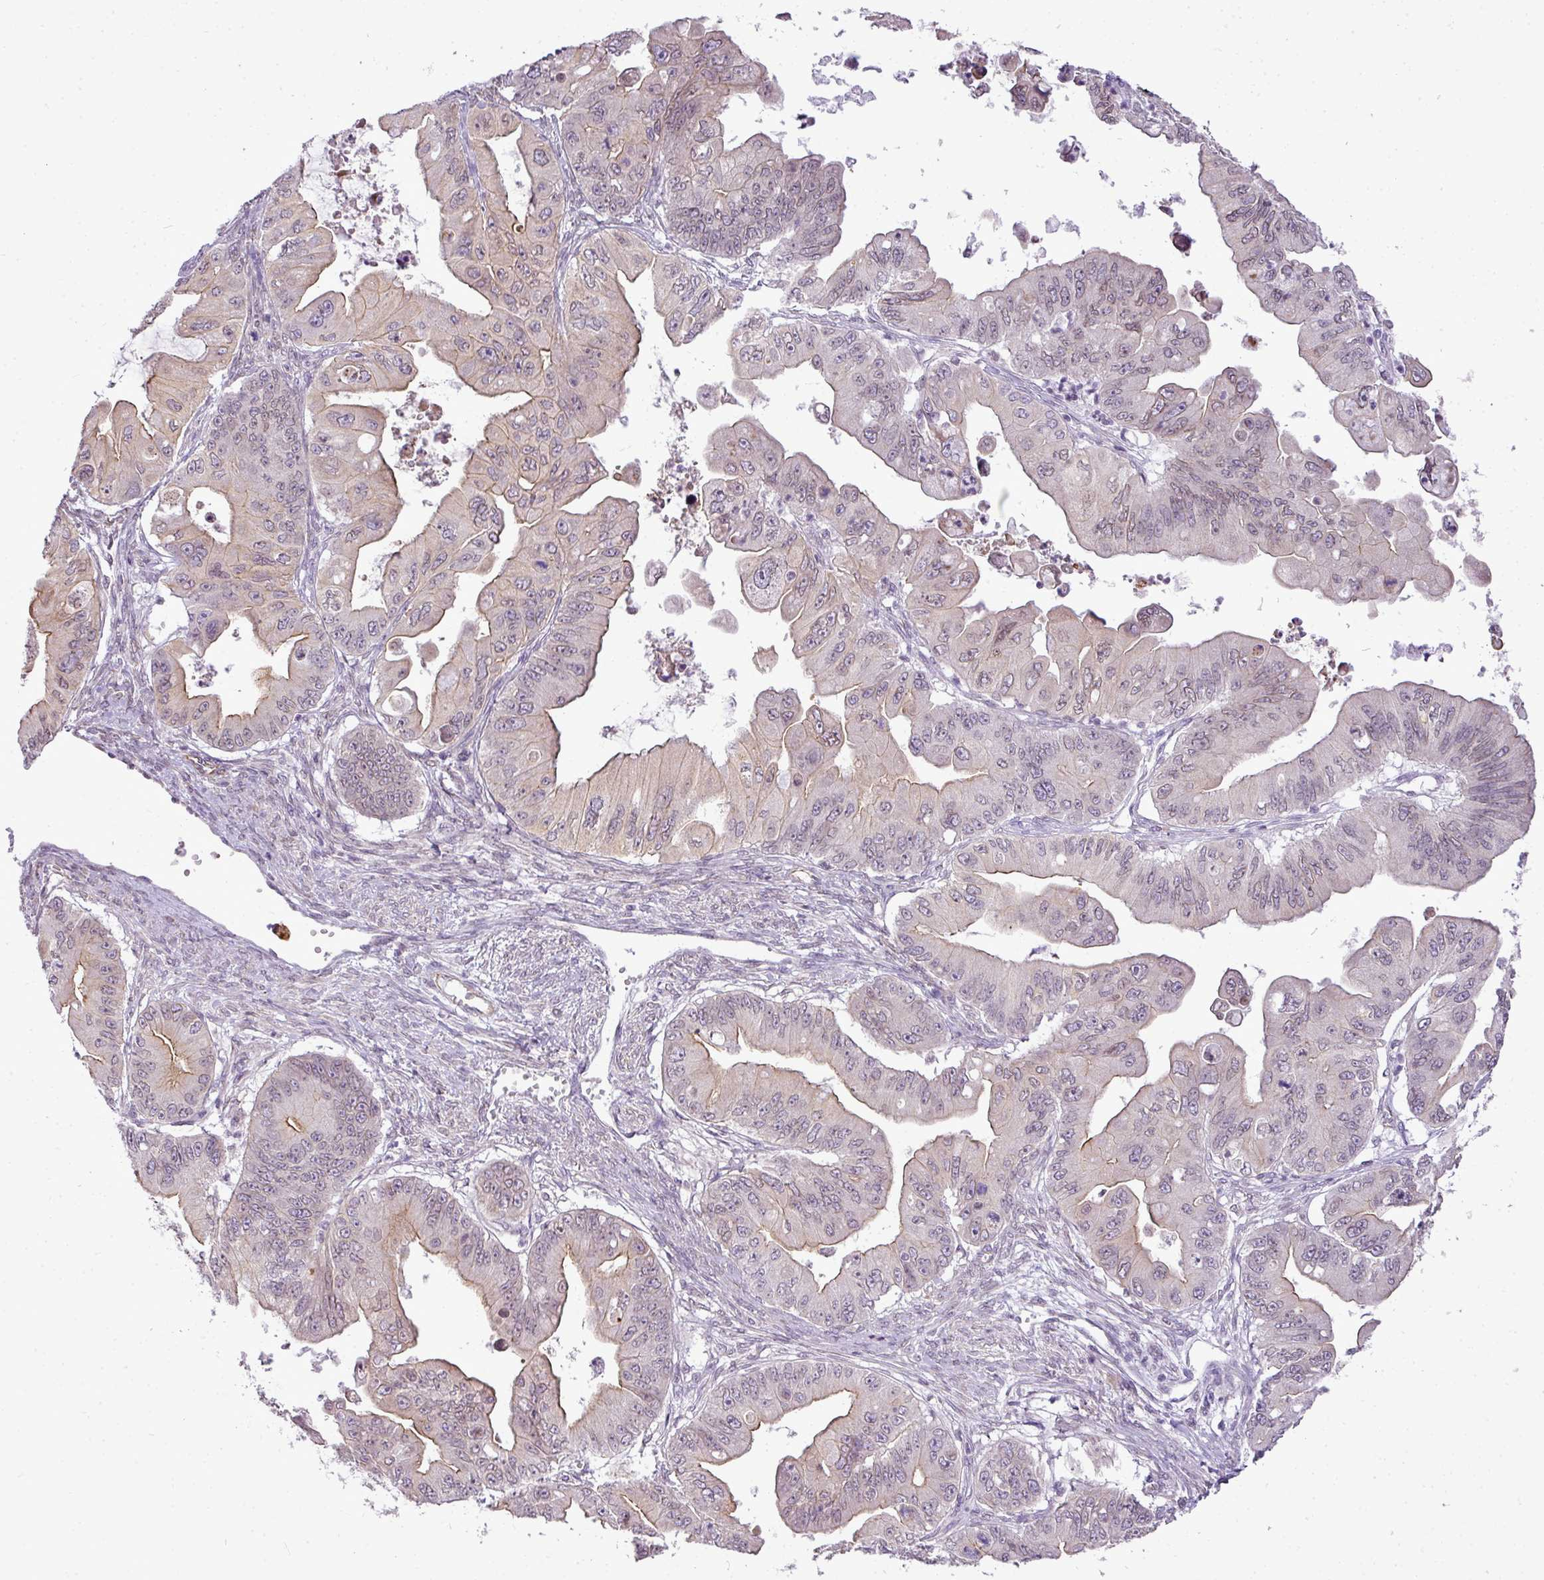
{"staining": {"intensity": "moderate", "quantity": "<25%", "location": "cytoplasmic/membranous"}, "tissue": "ovarian cancer", "cell_type": "Tumor cells", "image_type": "cancer", "snomed": [{"axis": "morphology", "description": "Cystadenocarcinoma, mucinous, NOS"}, {"axis": "topography", "description": "Ovary"}], "caption": "Immunohistochemical staining of human ovarian cancer demonstrates low levels of moderate cytoplasmic/membranous protein expression in approximately <25% of tumor cells.", "gene": "COX18", "patient": {"sex": "female", "age": 71}}